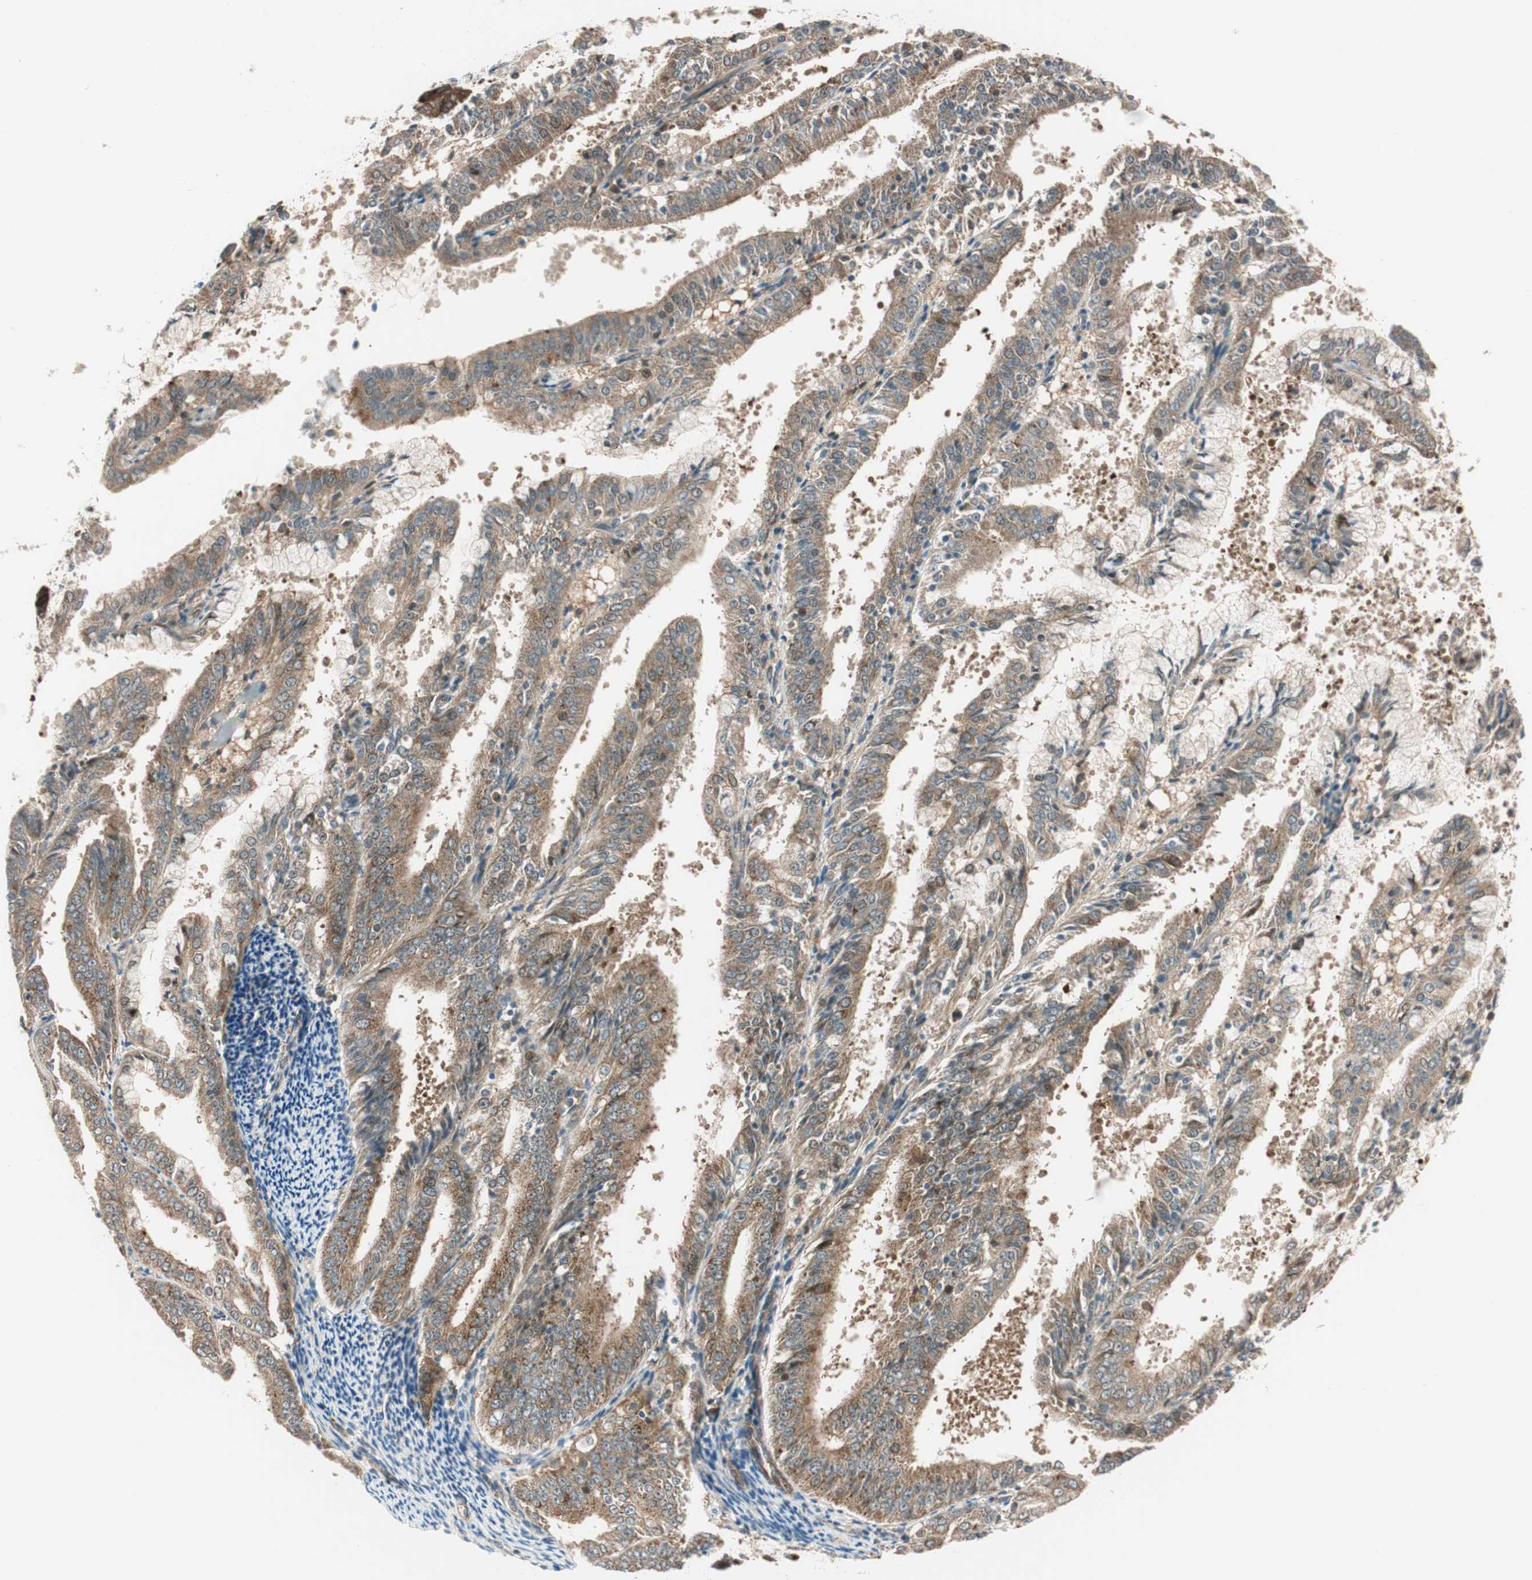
{"staining": {"intensity": "moderate", "quantity": ">75%", "location": "cytoplasmic/membranous"}, "tissue": "endometrial cancer", "cell_type": "Tumor cells", "image_type": "cancer", "snomed": [{"axis": "morphology", "description": "Adenocarcinoma, NOS"}, {"axis": "topography", "description": "Endometrium"}], "caption": "Endometrial cancer (adenocarcinoma) stained with a brown dye exhibits moderate cytoplasmic/membranous positive positivity in about >75% of tumor cells.", "gene": "ABI1", "patient": {"sex": "female", "age": 63}}